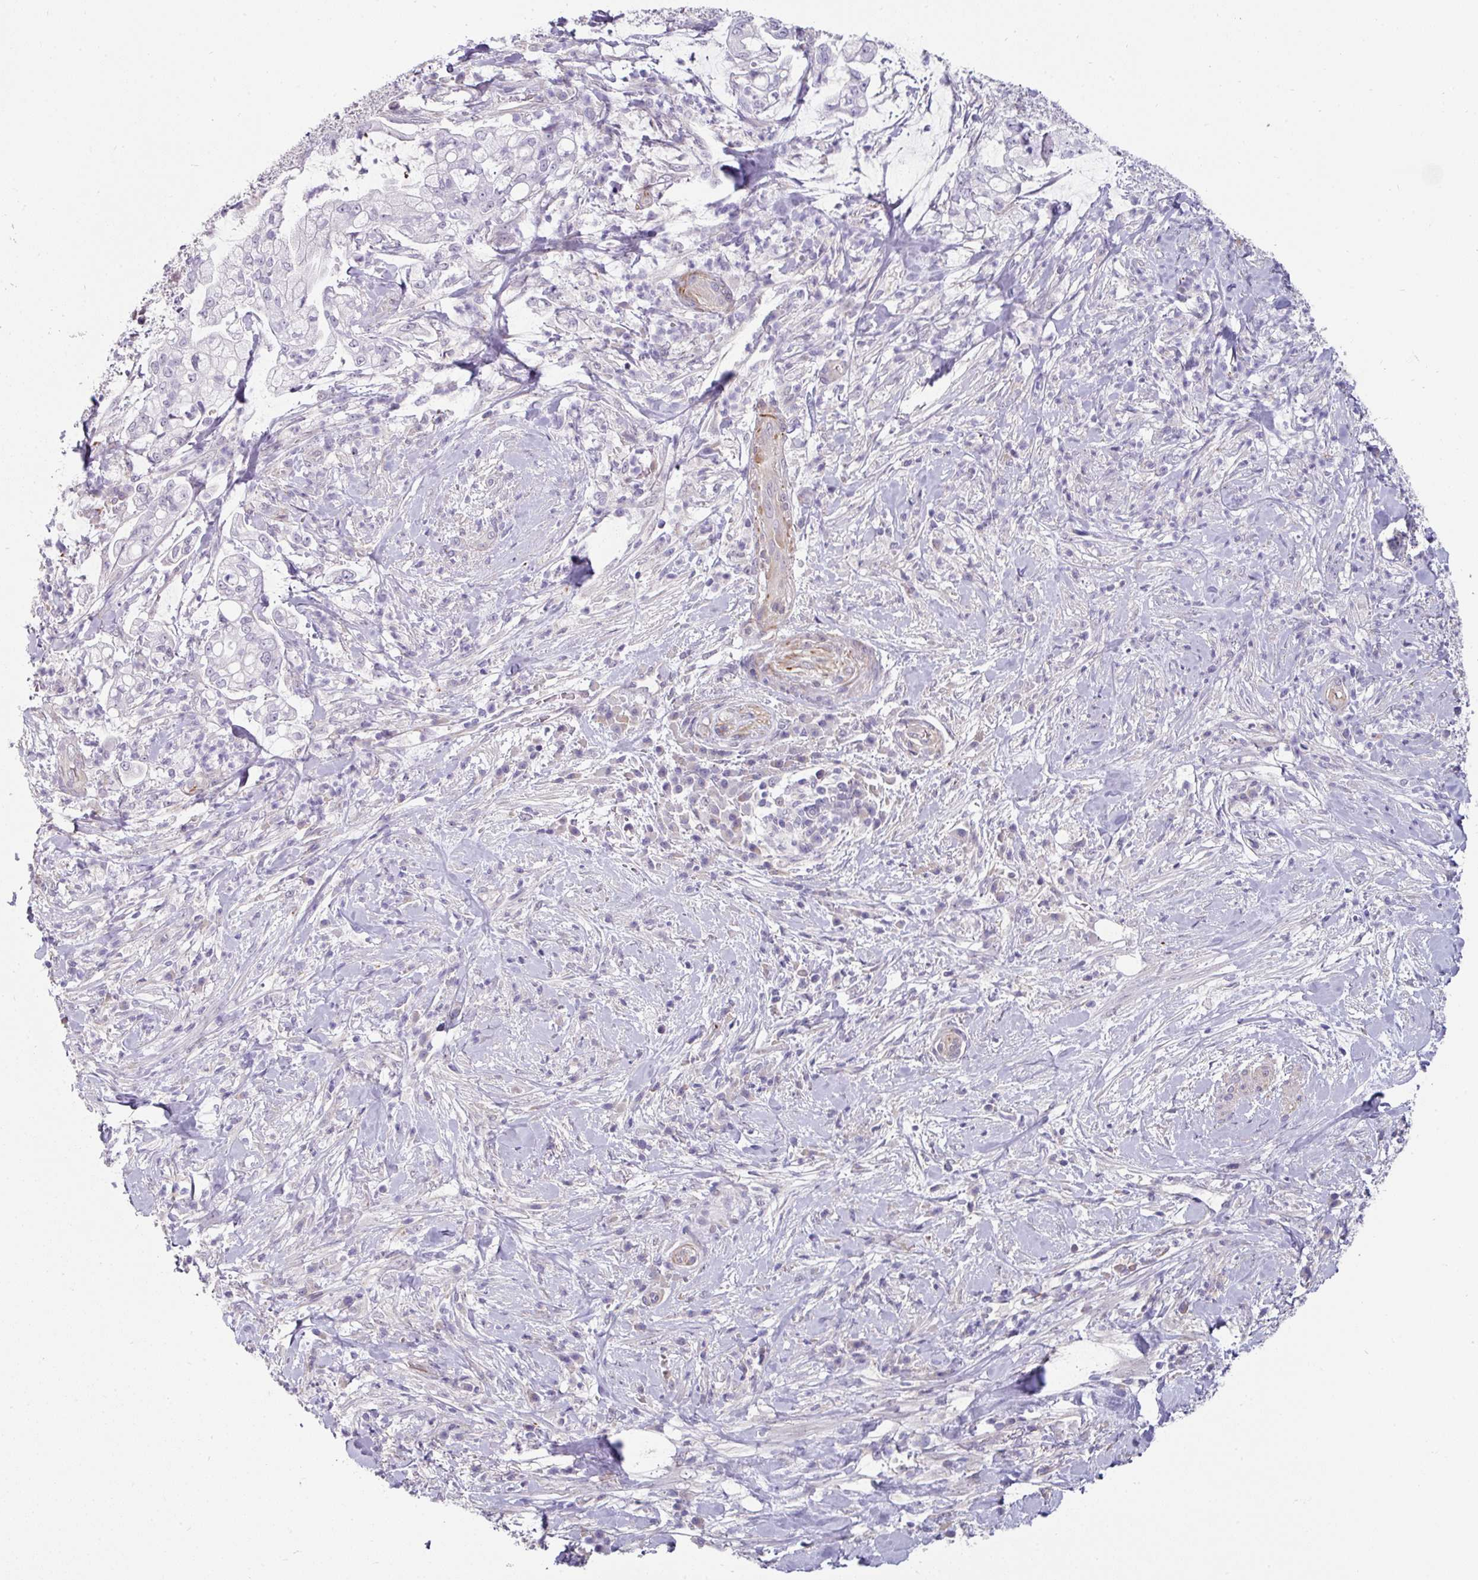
{"staining": {"intensity": "negative", "quantity": "none", "location": "none"}, "tissue": "pancreatic cancer", "cell_type": "Tumor cells", "image_type": "cancer", "snomed": [{"axis": "morphology", "description": "Adenocarcinoma, NOS"}, {"axis": "topography", "description": "Pancreas"}], "caption": "IHC photomicrograph of pancreatic cancer stained for a protein (brown), which reveals no expression in tumor cells. The staining was performed using DAB (3,3'-diaminobenzidine) to visualize the protein expression in brown, while the nuclei were stained in blue with hematoxylin (Magnification: 20x).", "gene": "EYA3", "patient": {"sex": "female", "age": 69}}